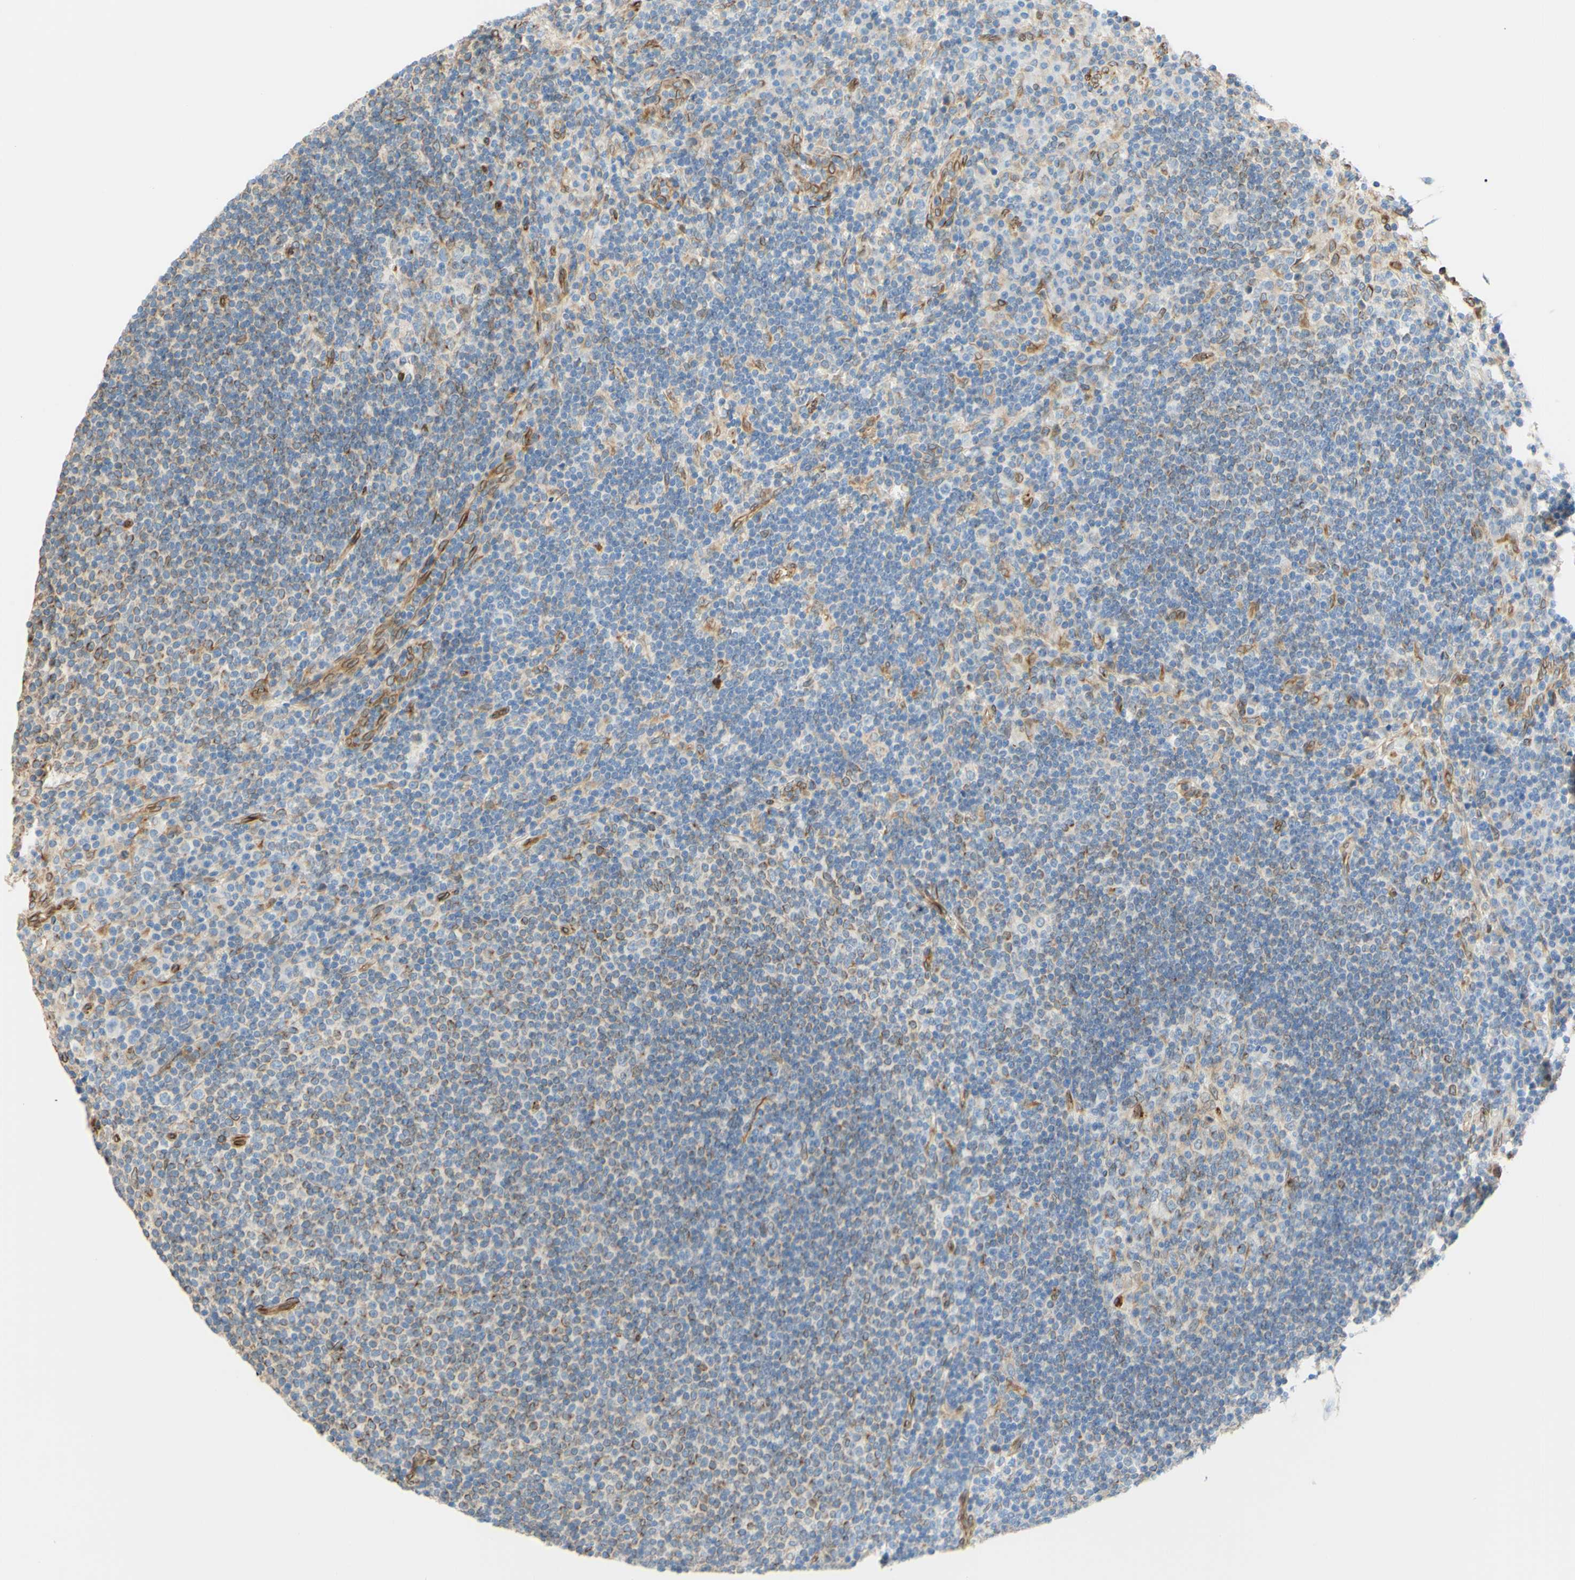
{"staining": {"intensity": "weak", "quantity": "25%-75%", "location": "cytoplasmic/membranous"}, "tissue": "lymph node", "cell_type": "Germinal center cells", "image_type": "normal", "snomed": [{"axis": "morphology", "description": "Normal tissue, NOS"}, {"axis": "topography", "description": "Lymph node"}], "caption": "A photomicrograph of human lymph node stained for a protein shows weak cytoplasmic/membranous brown staining in germinal center cells. (DAB = brown stain, brightfield microscopy at high magnification).", "gene": "ENDOD1", "patient": {"sex": "female", "age": 53}}